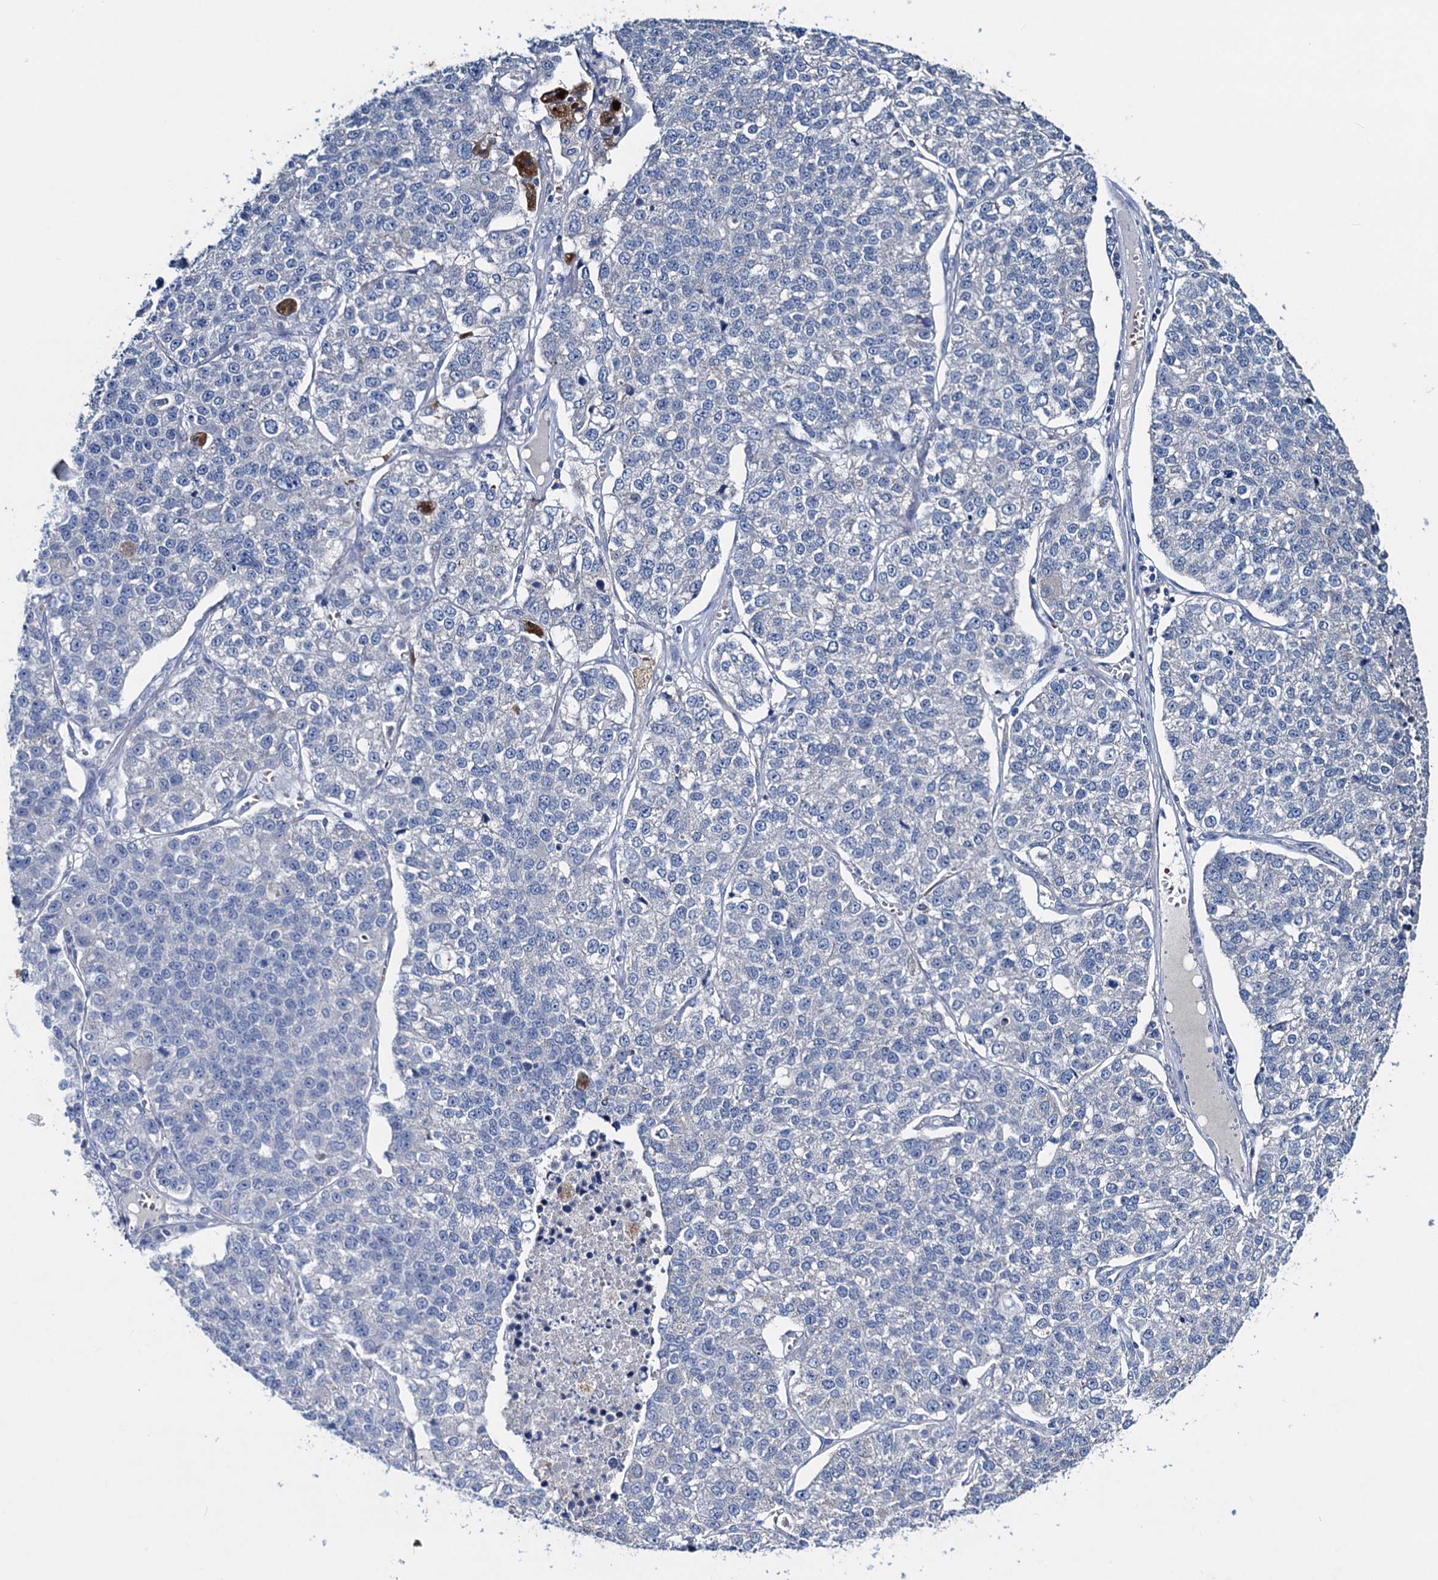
{"staining": {"intensity": "negative", "quantity": "none", "location": "none"}, "tissue": "lung cancer", "cell_type": "Tumor cells", "image_type": "cancer", "snomed": [{"axis": "morphology", "description": "Adenocarcinoma, NOS"}, {"axis": "topography", "description": "Lung"}], "caption": "The micrograph reveals no staining of tumor cells in adenocarcinoma (lung).", "gene": "RTKN2", "patient": {"sex": "male", "age": 49}}